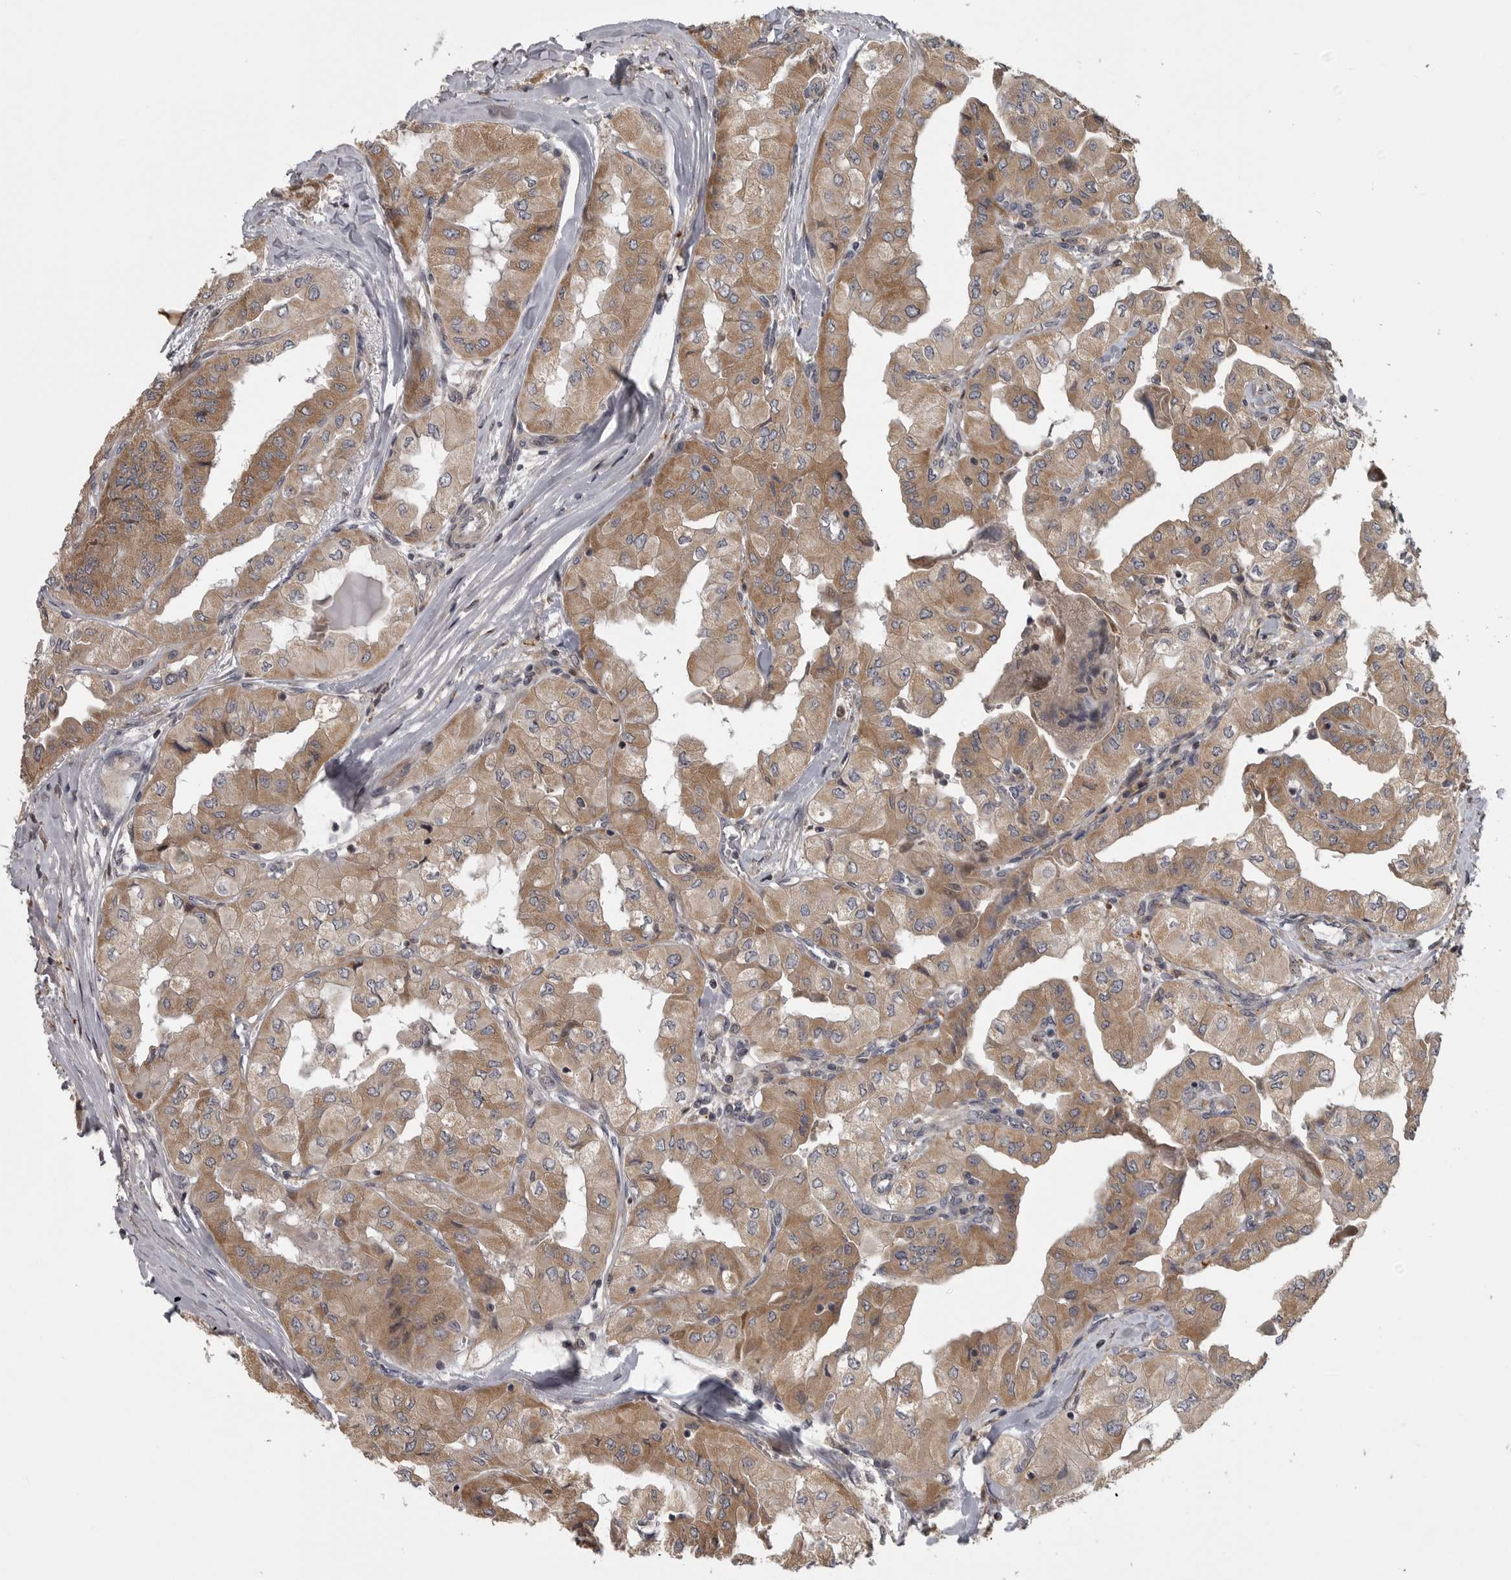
{"staining": {"intensity": "moderate", "quantity": ">75%", "location": "cytoplasmic/membranous"}, "tissue": "thyroid cancer", "cell_type": "Tumor cells", "image_type": "cancer", "snomed": [{"axis": "morphology", "description": "Papillary adenocarcinoma, NOS"}, {"axis": "topography", "description": "Thyroid gland"}], "caption": "Immunohistochemical staining of thyroid papillary adenocarcinoma reveals medium levels of moderate cytoplasmic/membranous positivity in approximately >75% of tumor cells.", "gene": "ZNRF1", "patient": {"sex": "female", "age": 59}}